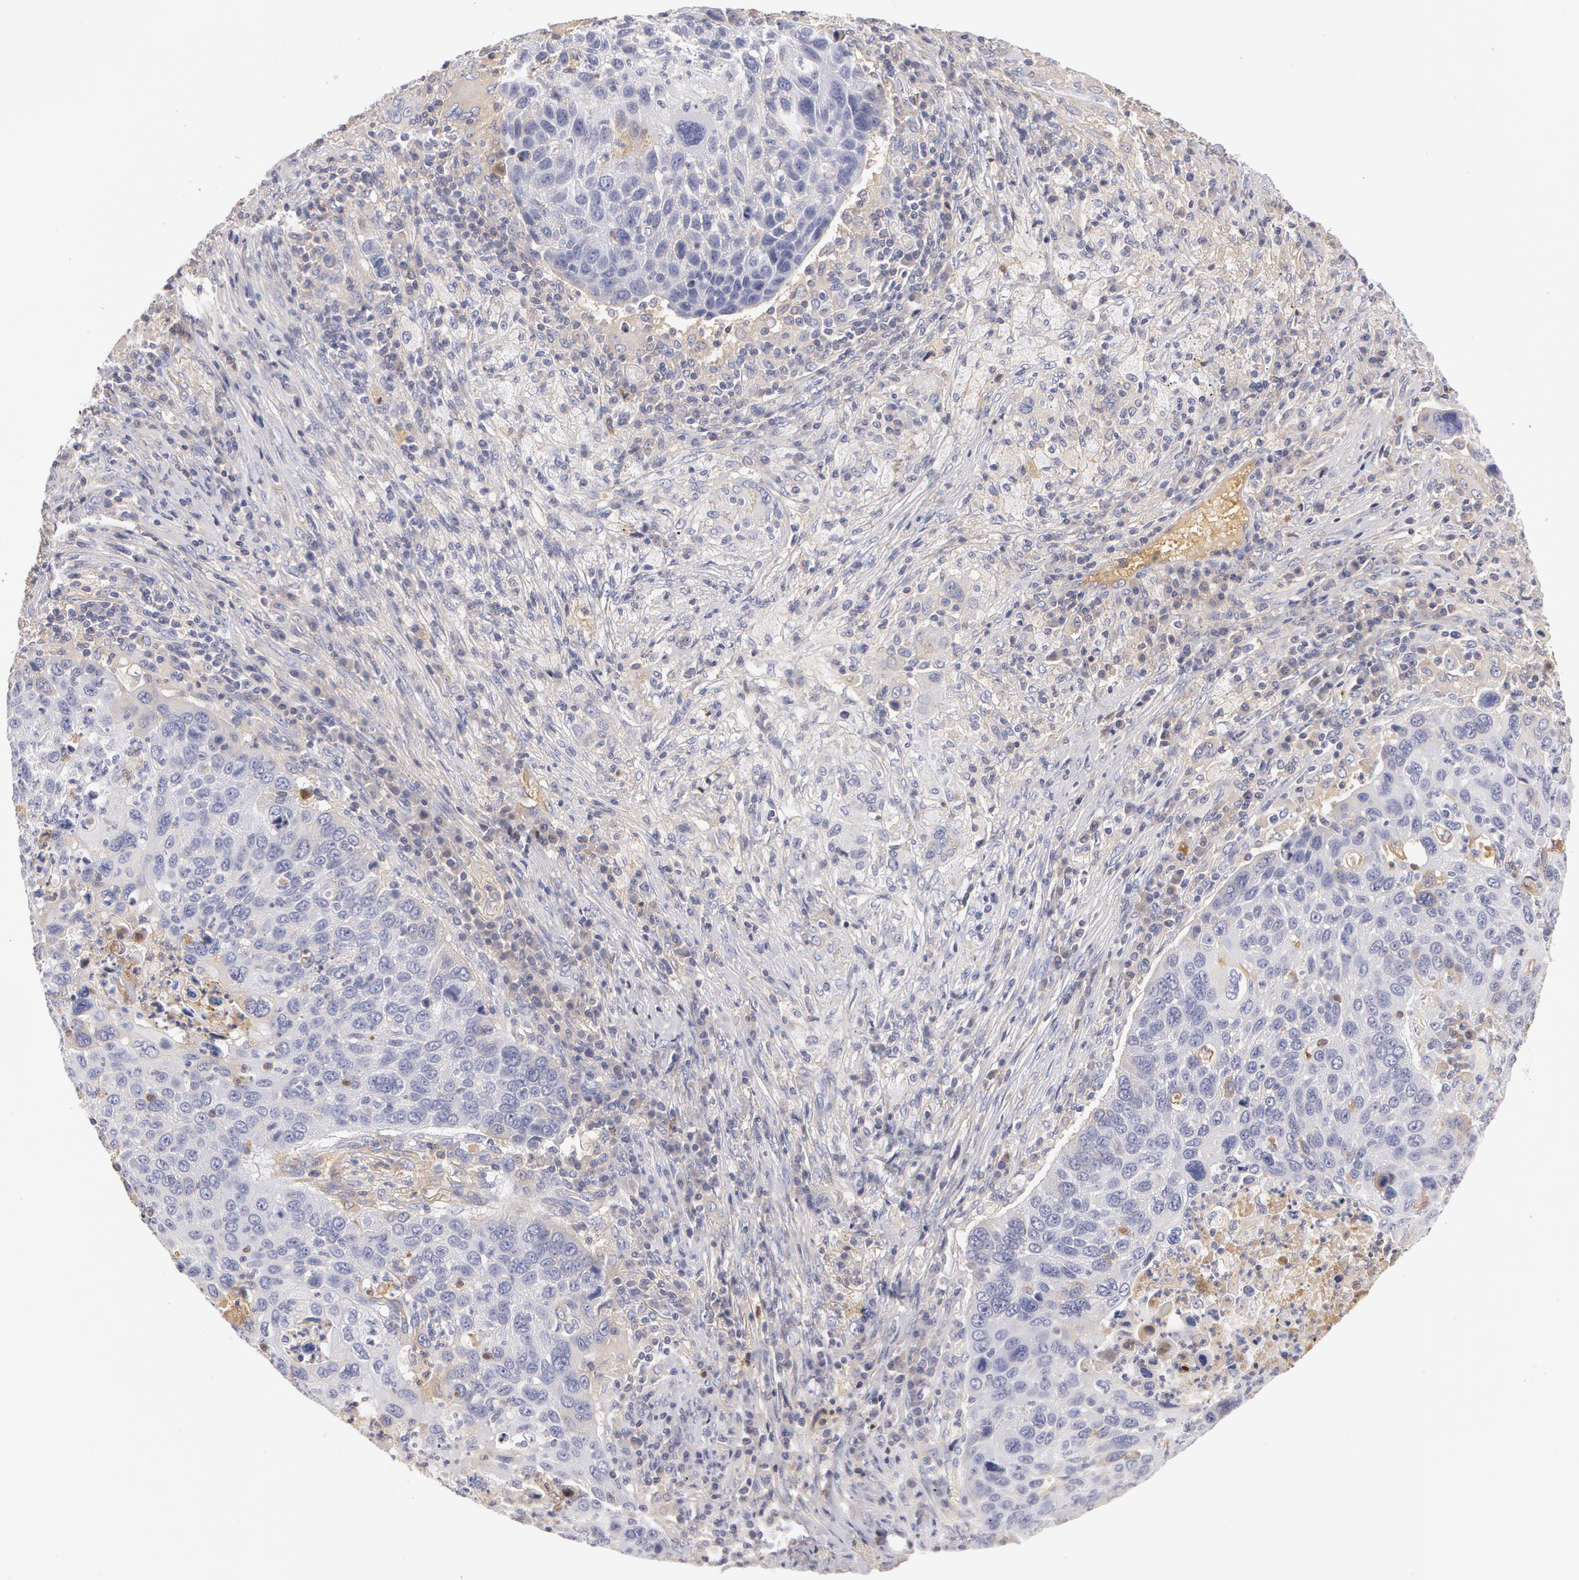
{"staining": {"intensity": "negative", "quantity": "none", "location": "none"}, "tissue": "lung cancer", "cell_type": "Tumor cells", "image_type": "cancer", "snomed": [{"axis": "morphology", "description": "Squamous cell carcinoma, NOS"}, {"axis": "topography", "description": "Lung"}], "caption": "An immunohistochemistry (IHC) photomicrograph of lung squamous cell carcinoma is shown. There is no staining in tumor cells of lung squamous cell carcinoma.", "gene": "AHSG", "patient": {"sex": "male", "age": 68}}